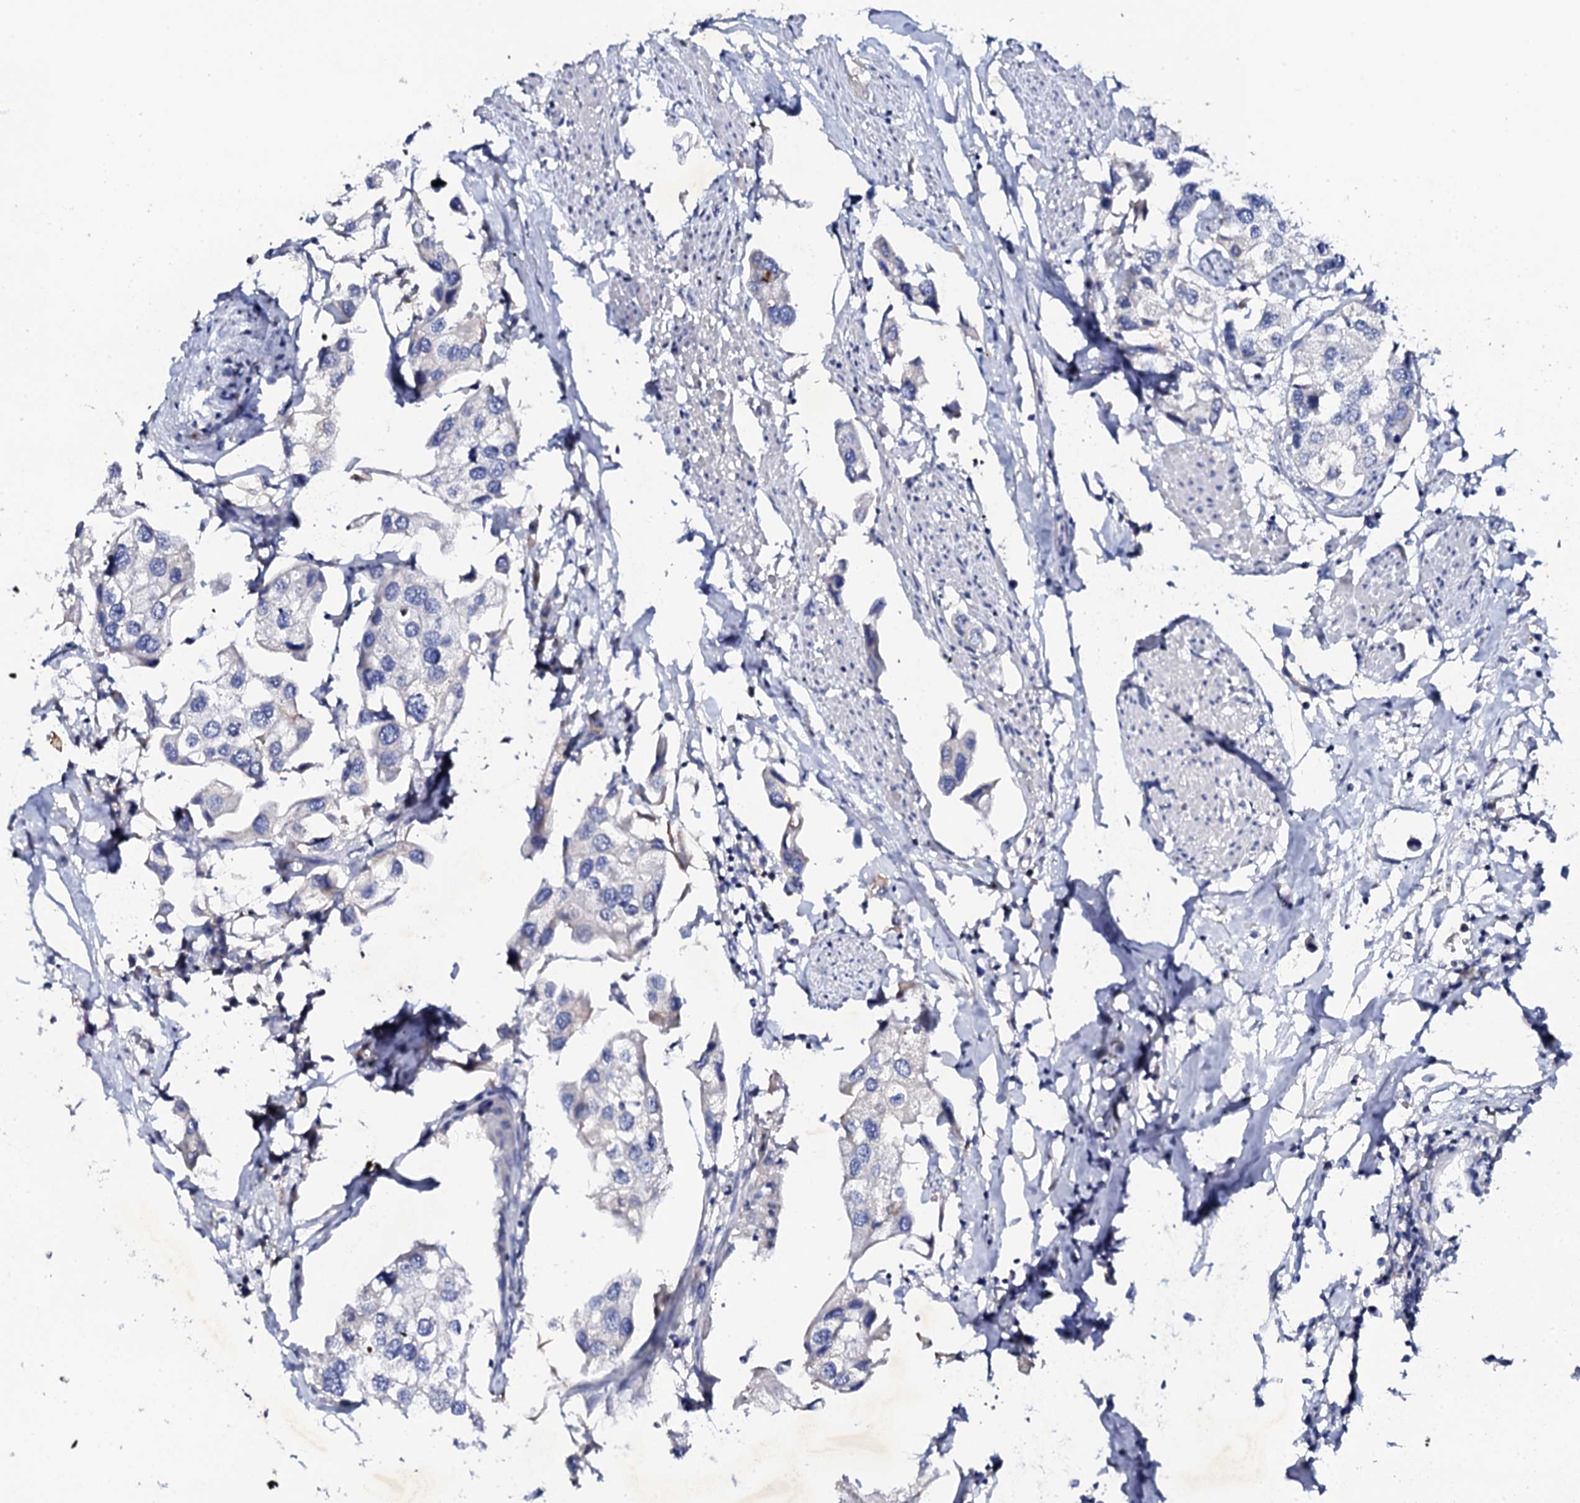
{"staining": {"intensity": "negative", "quantity": "none", "location": "none"}, "tissue": "urothelial cancer", "cell_type": "Tumor cells", "image_type": "cancer", "snomed": [{"axis": "morphology", "description": "Urothelial carcinoma, High grade"}, {"axis": "topography", "description": "Urinary bladder"}], "caption": "Immunohistochemistry of human urothelial carcinoma (high-grade) shows no staining in tumor cells. (DAB IHC, high magnification).", "gene": "NAA16", "patient": {"sex": "male", "age": 64}}